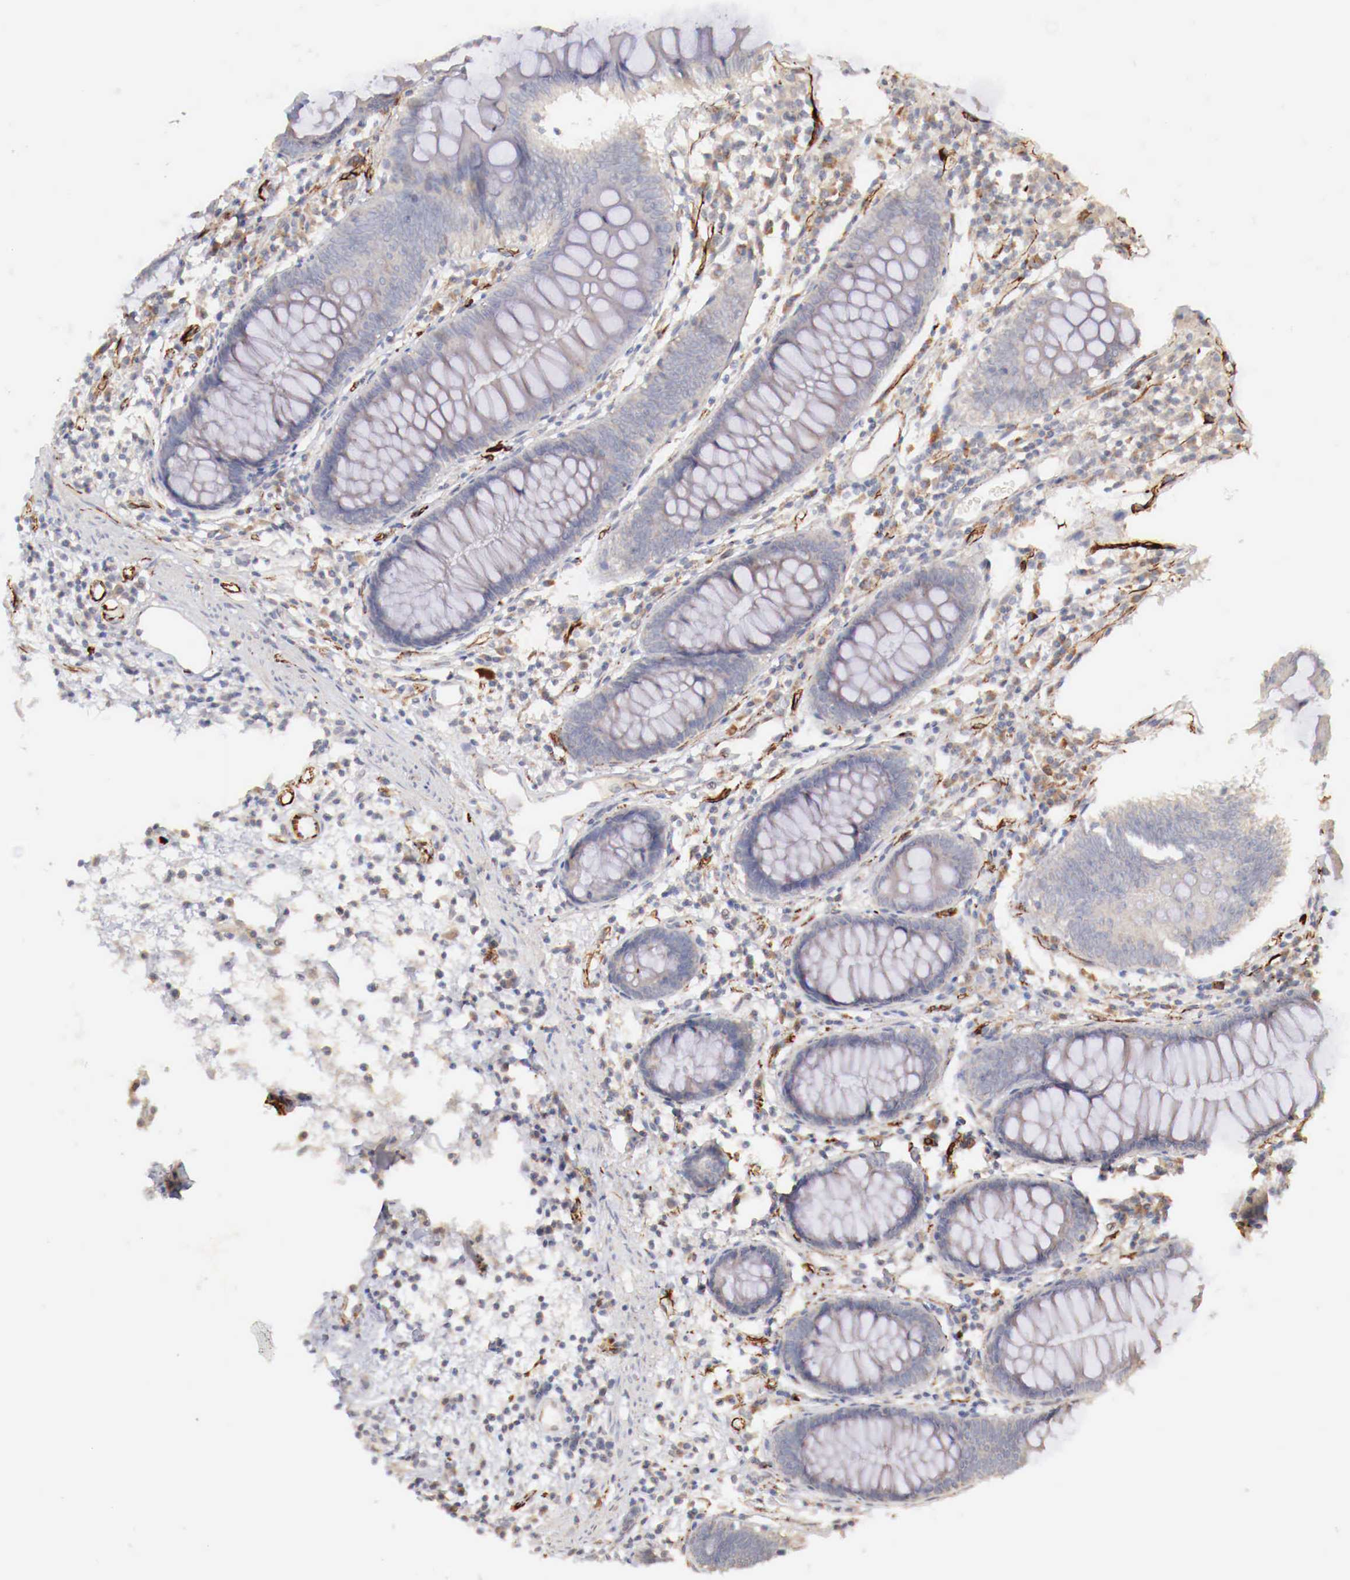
{"staining": {"intensity": "negative", "quantity": "none", "location": "none"}, "tissue": "colon", "cell_type": "Endothelial cells", "image_type": "normal", "snomed": [{"axis": "morphology", "description": "Normal tissue, NOS"}, {"axis": "topography", "description": "Colon"}], "caption": "Endothelial cells show no significant expression in normal colon.", "gene": "WT1", "patient": {"sex": "female", "age": 55}}